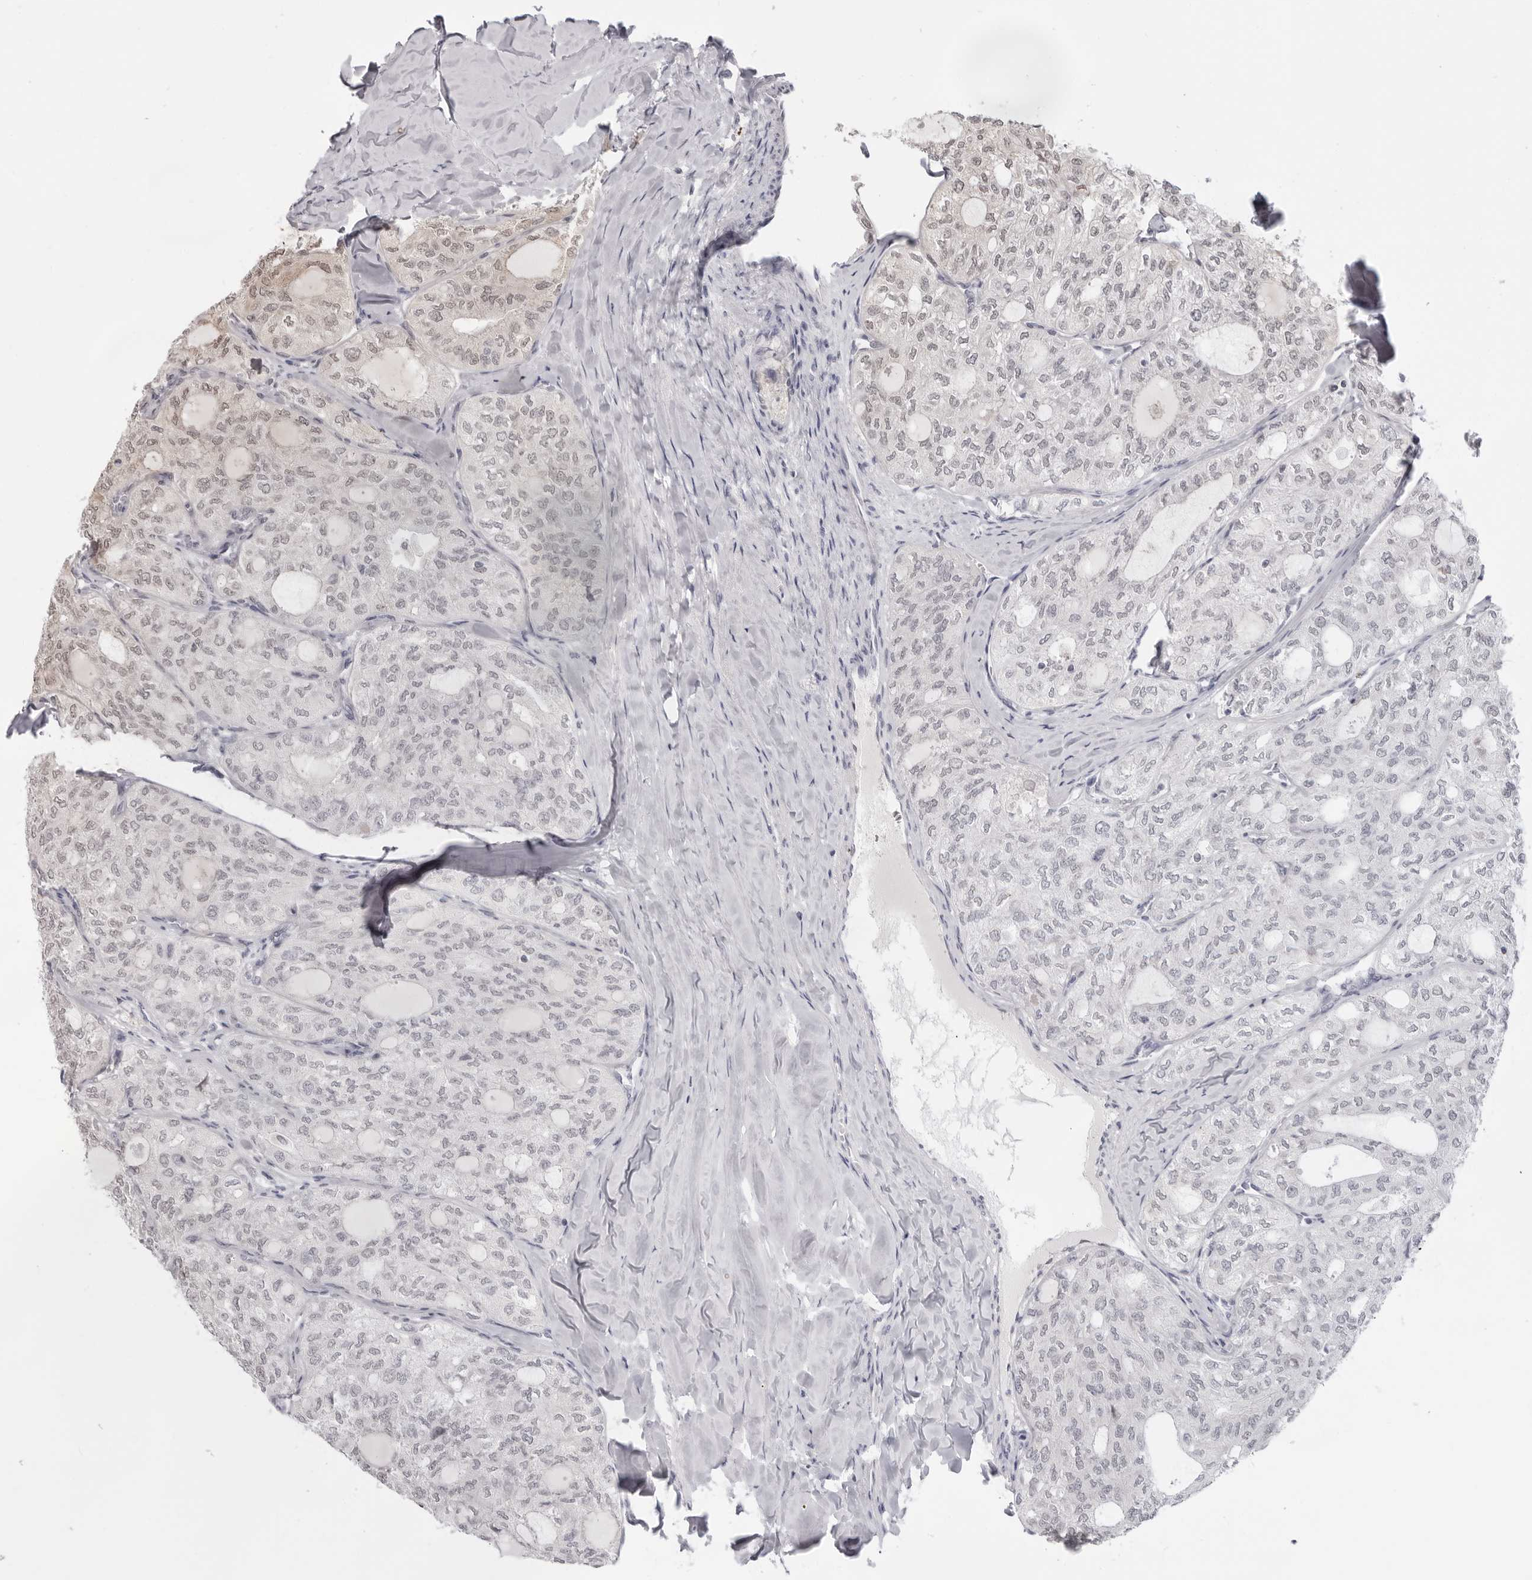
{"staining": {"intensity": "moderate", "quantity": "<25%", "location": "nuclear"}, "tissue": "thyroid cancer", "cell_type": "Tumor cells", "image_type": "cancer", "snomed": [{"axis": "morphology", "description": "Follicular adenoma carcinoma, NOS"}, {"axis": "topography", "description": "Thyroid gland"}], "caption": "There is low levels of moderate nuclear expression in tumor cells of follicular adenoma carcinoma (thyroid), as demonstrated by immunohistochemical staining (brown color).", "gene": "SRGAP2", "patient": {"sex": "male", "age": 75}}